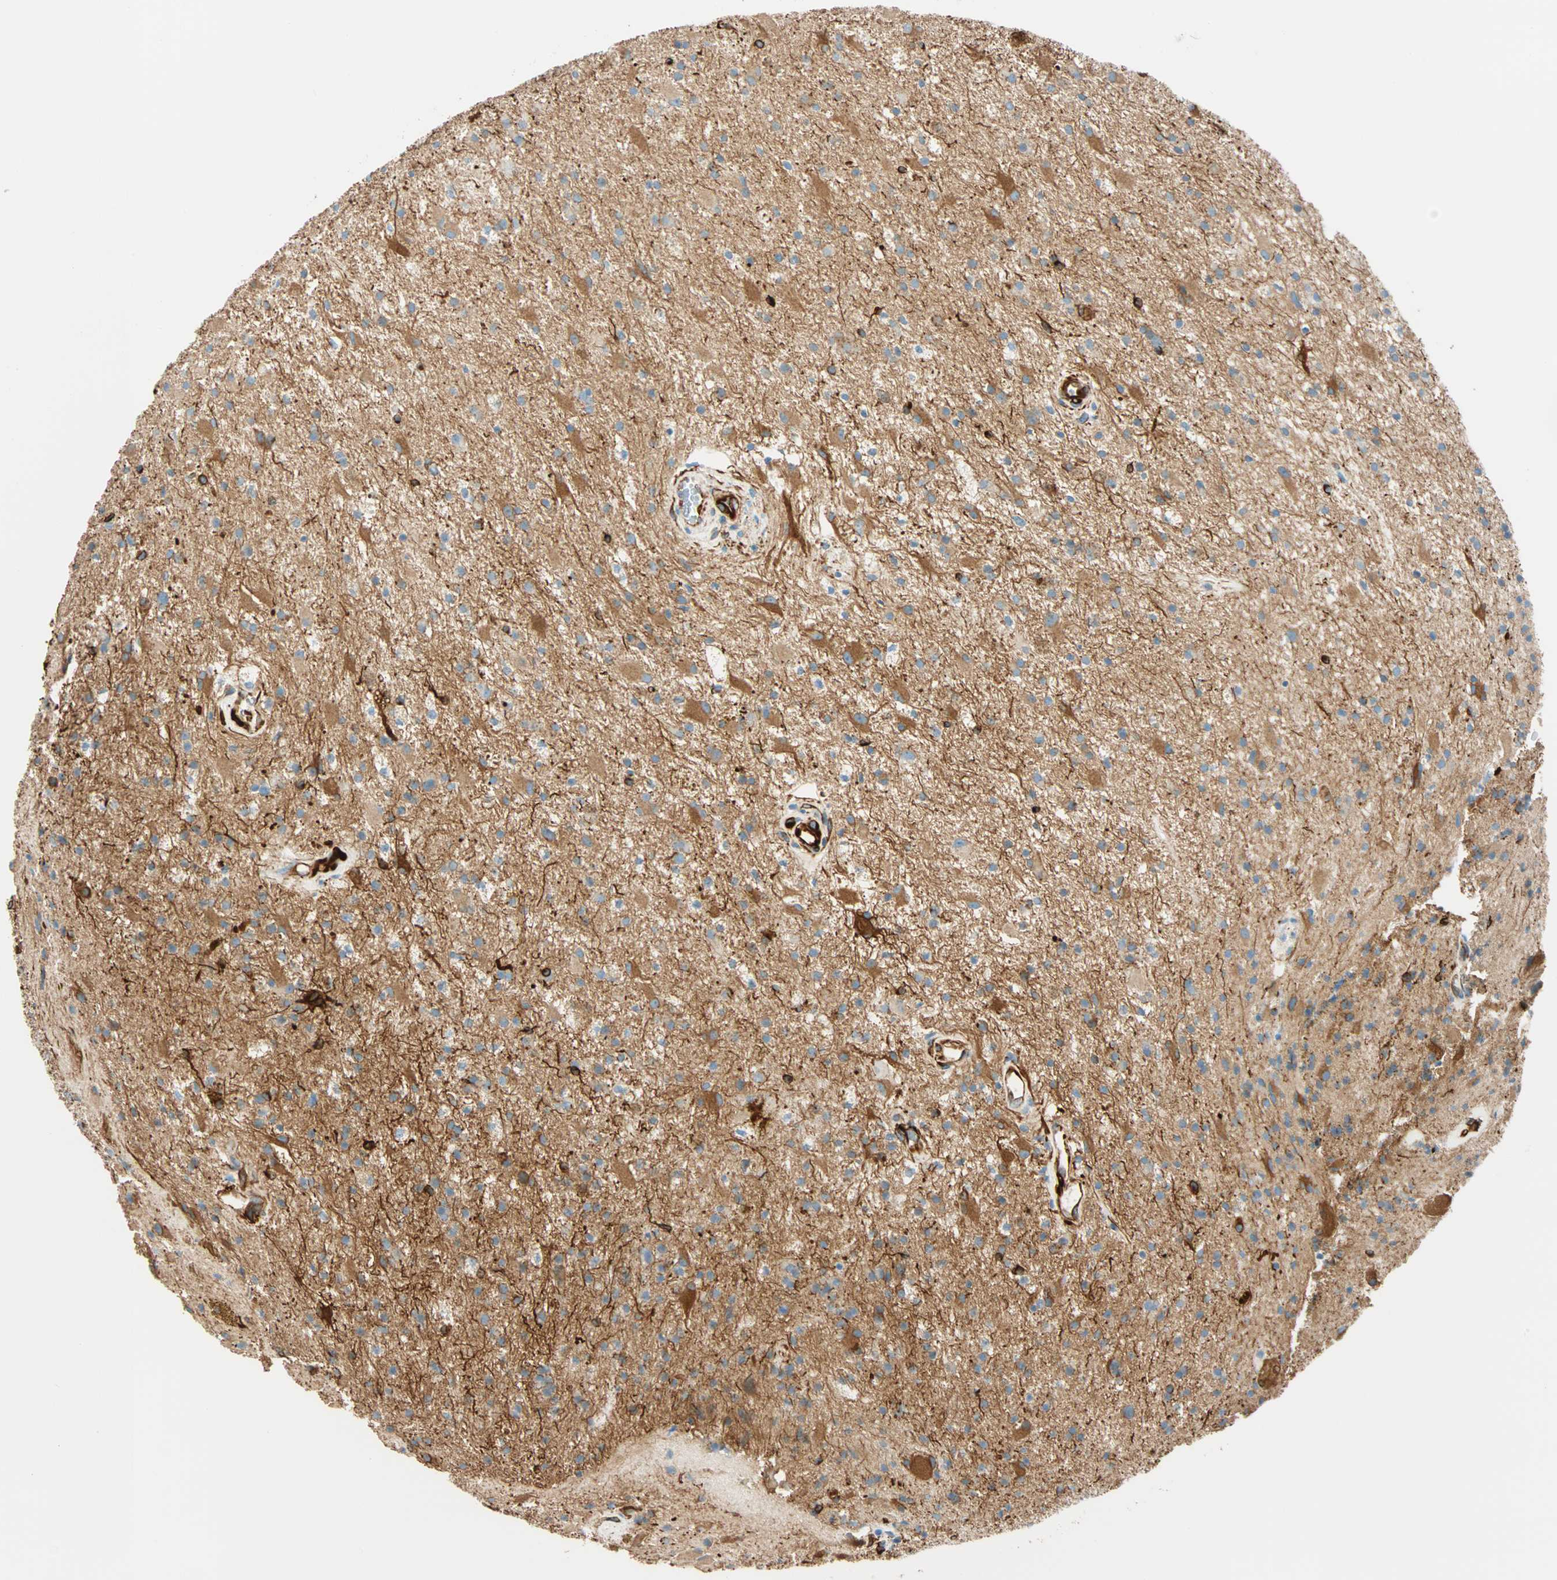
{"staining": {"intensity": "moderate", "quantity": ">75%", "location": "cytoplasmic/membranous"}, "tissue": "glioma", "cell_type": "Tumor cells", "image_type": "cancer", "snomed": [{"axis": "morphology", "description": "Glioma, malignant, Low grade"}, {"axis": "topography", "description": "Brain"}], "caption": "Immunohistochemical staining of malignant glioma (low-grade) reveals medium levels of moderate cytoplasmic/membranous expression in about >75% of tumor cells.", "gene": "NES", "patient": {"sex": "male", "age": 58}}